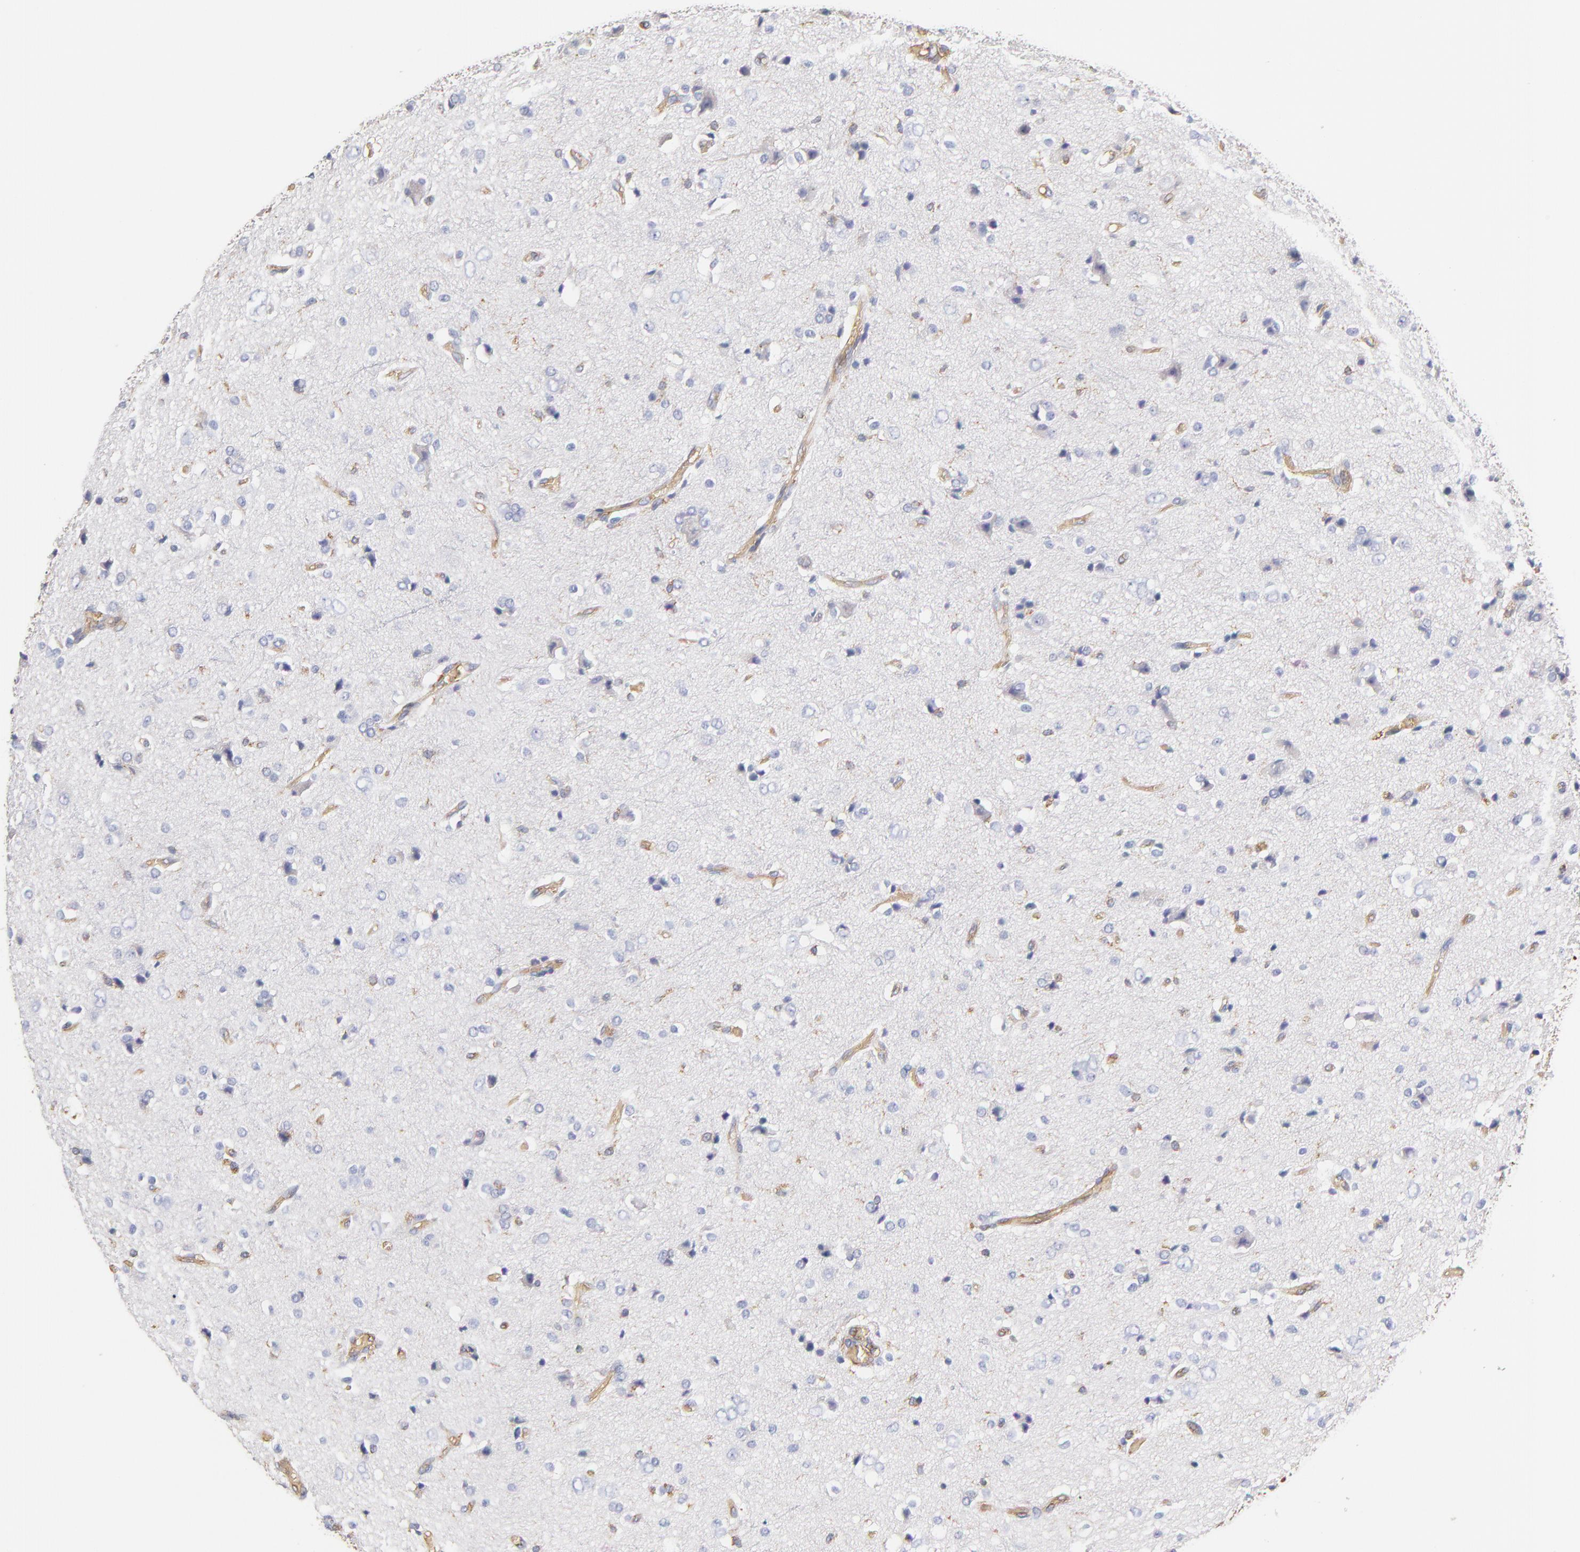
{"staining": {"intensity": "negative", "quantity": "none", "location": "none"}, "tissue": "glioma", "cell_type": "Tumor cells", "image_type": "cancer", "snomed": [{"axis": "morphology", "description": "Glioma, malignant, High grade"}, {"axis": "topography", "description": "Brain"}], "caption": "IHC photomicrograph of neoplastic tissue: human glioma stained with DAB displays no significant protein positivity in tumor cells. (Stains: DAB immunohistochemistry with hematoxylin counter stain, Microscopy: brightfield microscopy at high magnification).", "gene": "CD2AP", "patient": {"sex": "male", "age": 47}}